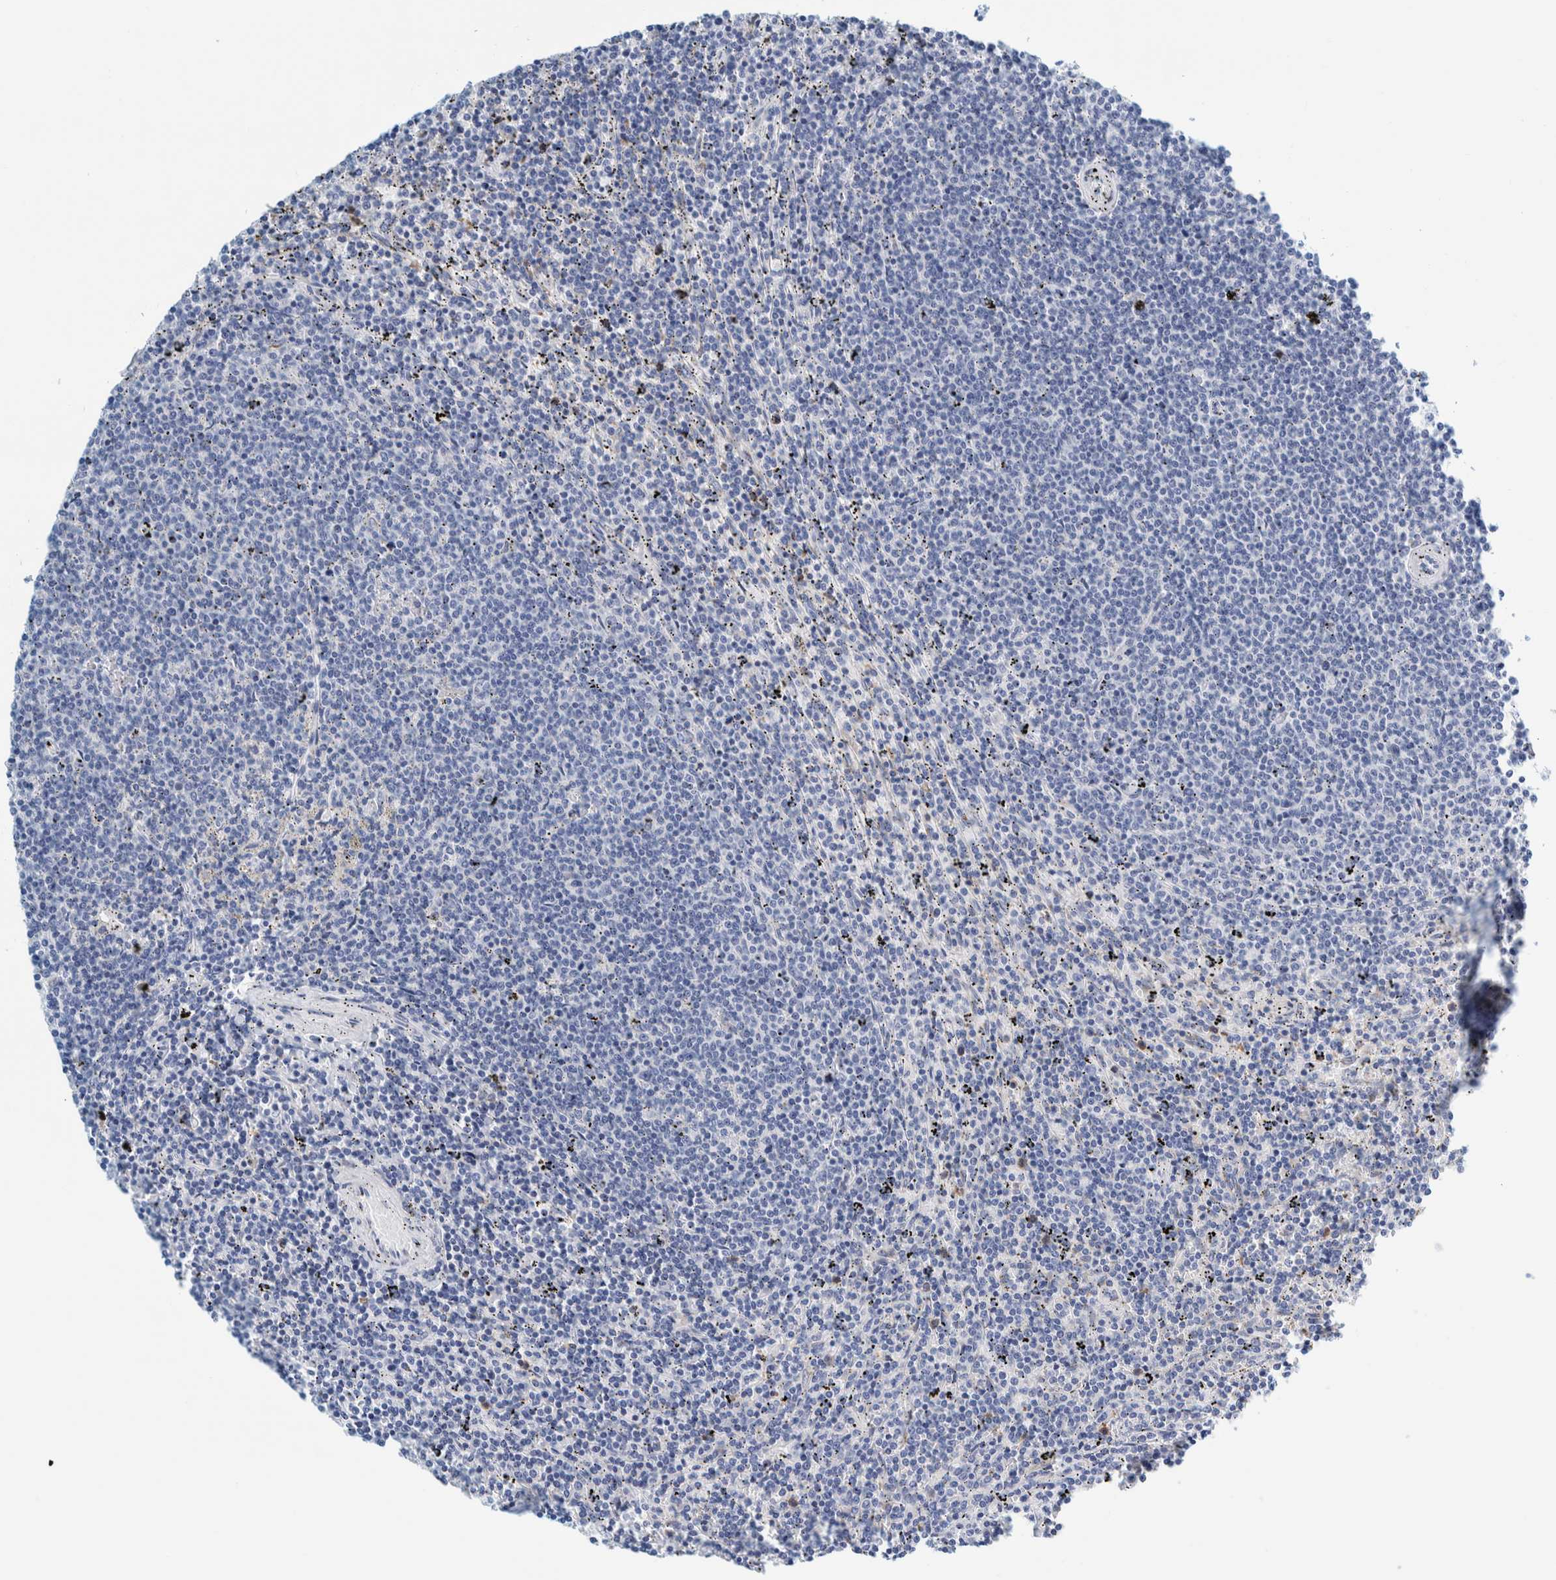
{"staining": {"intensity": "negative", "quantity": "none", "location": "none"}, "tissue": "lymphoma", "cell_type": "Tumor cells", "image_type": "cancer", "snomed": [{"axis": "morphology", "description": "Malignant lymphoma, non-Hodgkin's type, Low grade"}, {"axis": "topography", "description": "Spleen"}], "caption": "Histopathology image shows no significant protein expression in tumor cells of malignant lymphoma, non-Hodgkin's type (low-grade).", "gene": "MOG", "patient": {"sex": "female", "age": 50}}